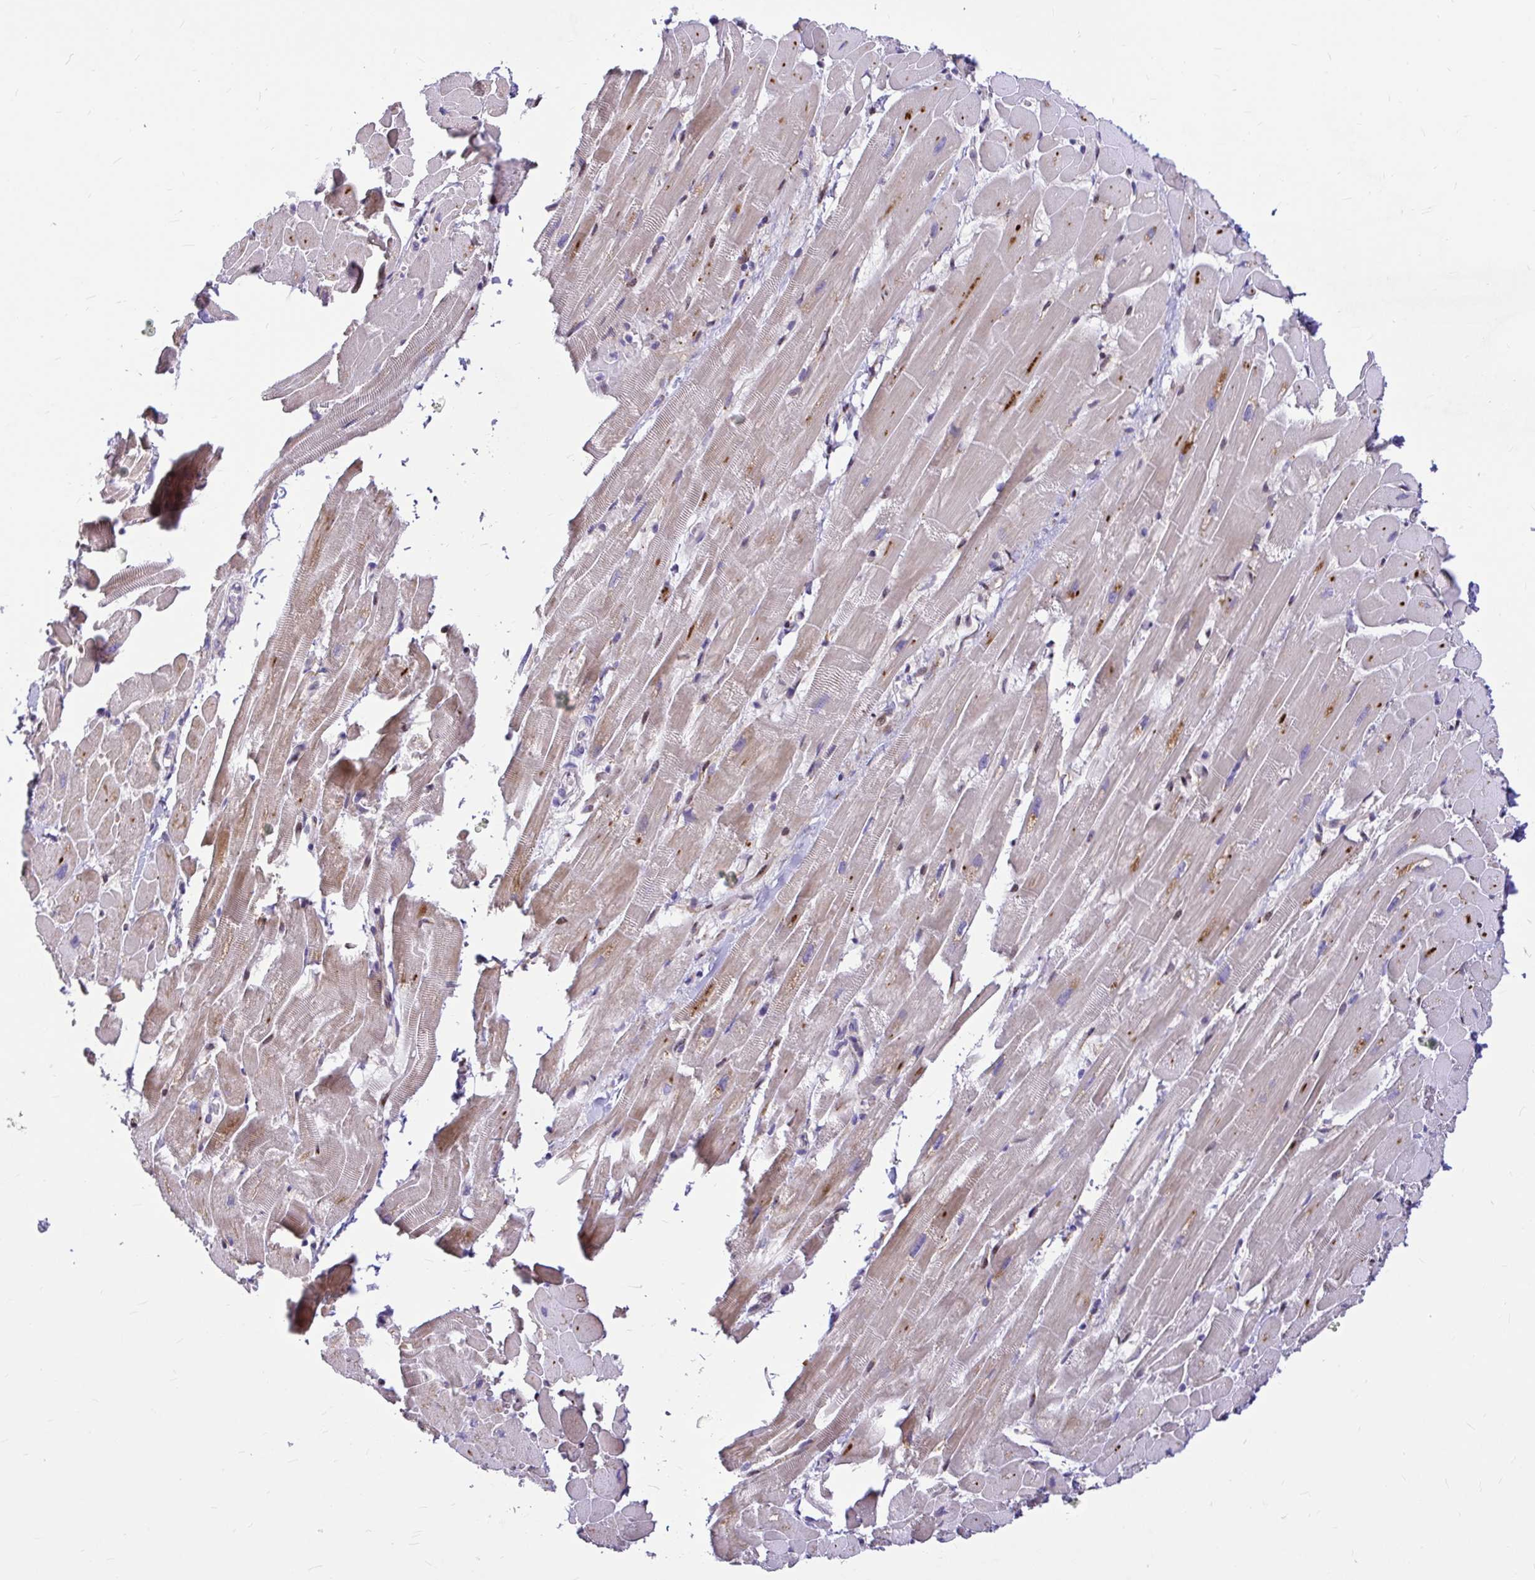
{"staining": {"intensity": "moderate", "quantity": "25%-75%", "location": "cytoplasmic/membranous"}, "tissue": "heart muscle", "cell_type": "Cardiomyocytes", "image_type": "normal", "snomed": [{"axis": "morphology", "description": "Normal tissue, NOS"}, {"axis": "topography", "description": "Heart"}], "caption": "IHC staining of benign heart muscle, which shows medium levels of moderate cytoplasmic/membranous positivity in approximately 25%-75% of cardiomyocytes indicating moderate cytoplasmic/membranous protein positivity. The staining was performed using DAB (brown) for protein detection and nuclei were counterstained in hematoxylin (blue).", "gene": "GABBR2", "patient": {"sex": "male", "age": 37}}